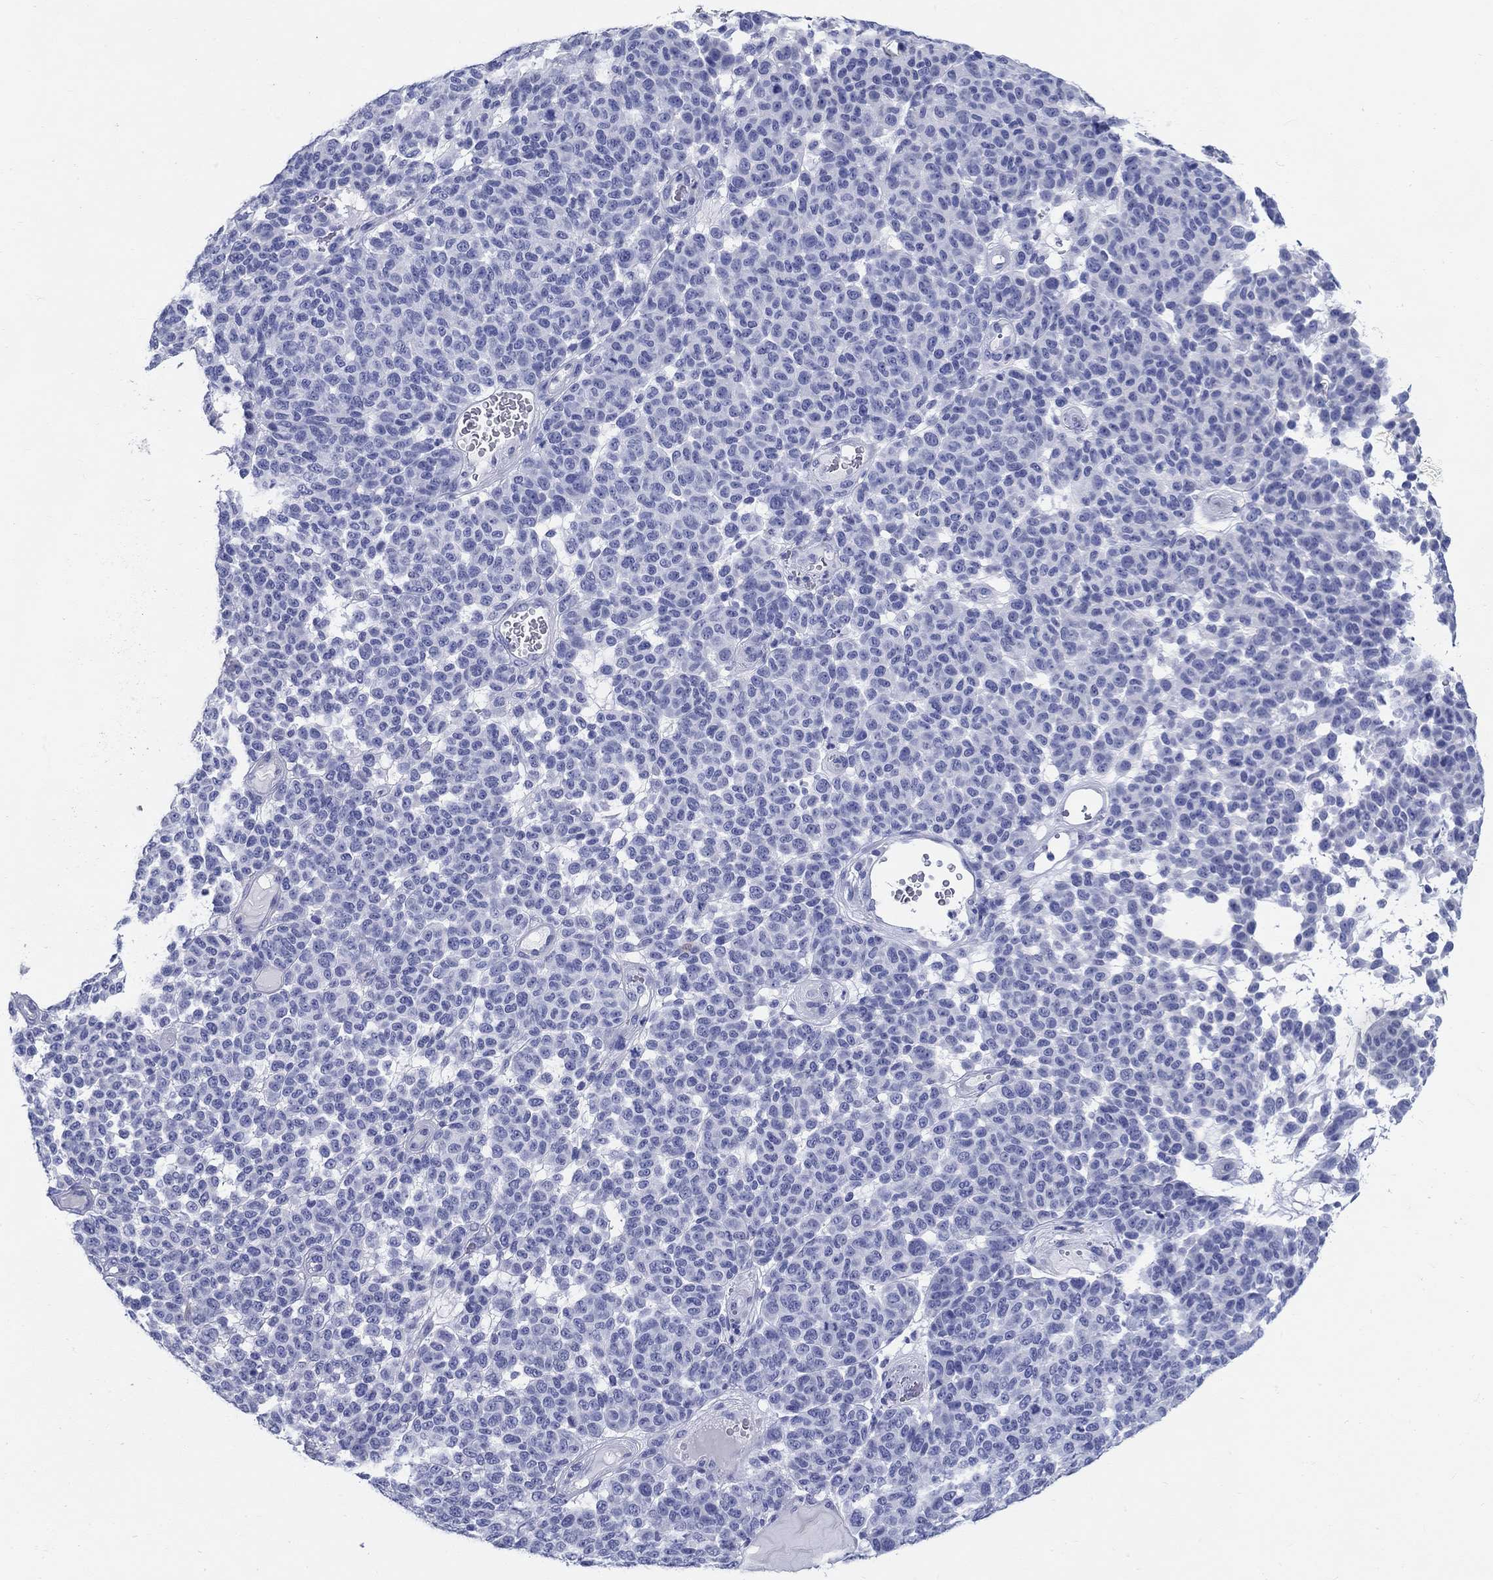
{"staining": {"intensity": "negative", "quantity": "none", "location": "none"}, "tissue": "melanoma", "cell_type": "Tumor cells", "image_type": "cancer", "snomed": [{"axis": "morphology", "description": "Malignant melanoma, NOS"}, {"axis": "topography", "description": "Skin"}], "caption": "Immunohistochemical staining of human malignant melanoma shows no significant expression in tumor cells.", "gene": "CRYGS", "patient": {"sex": "male", "age": 59}}